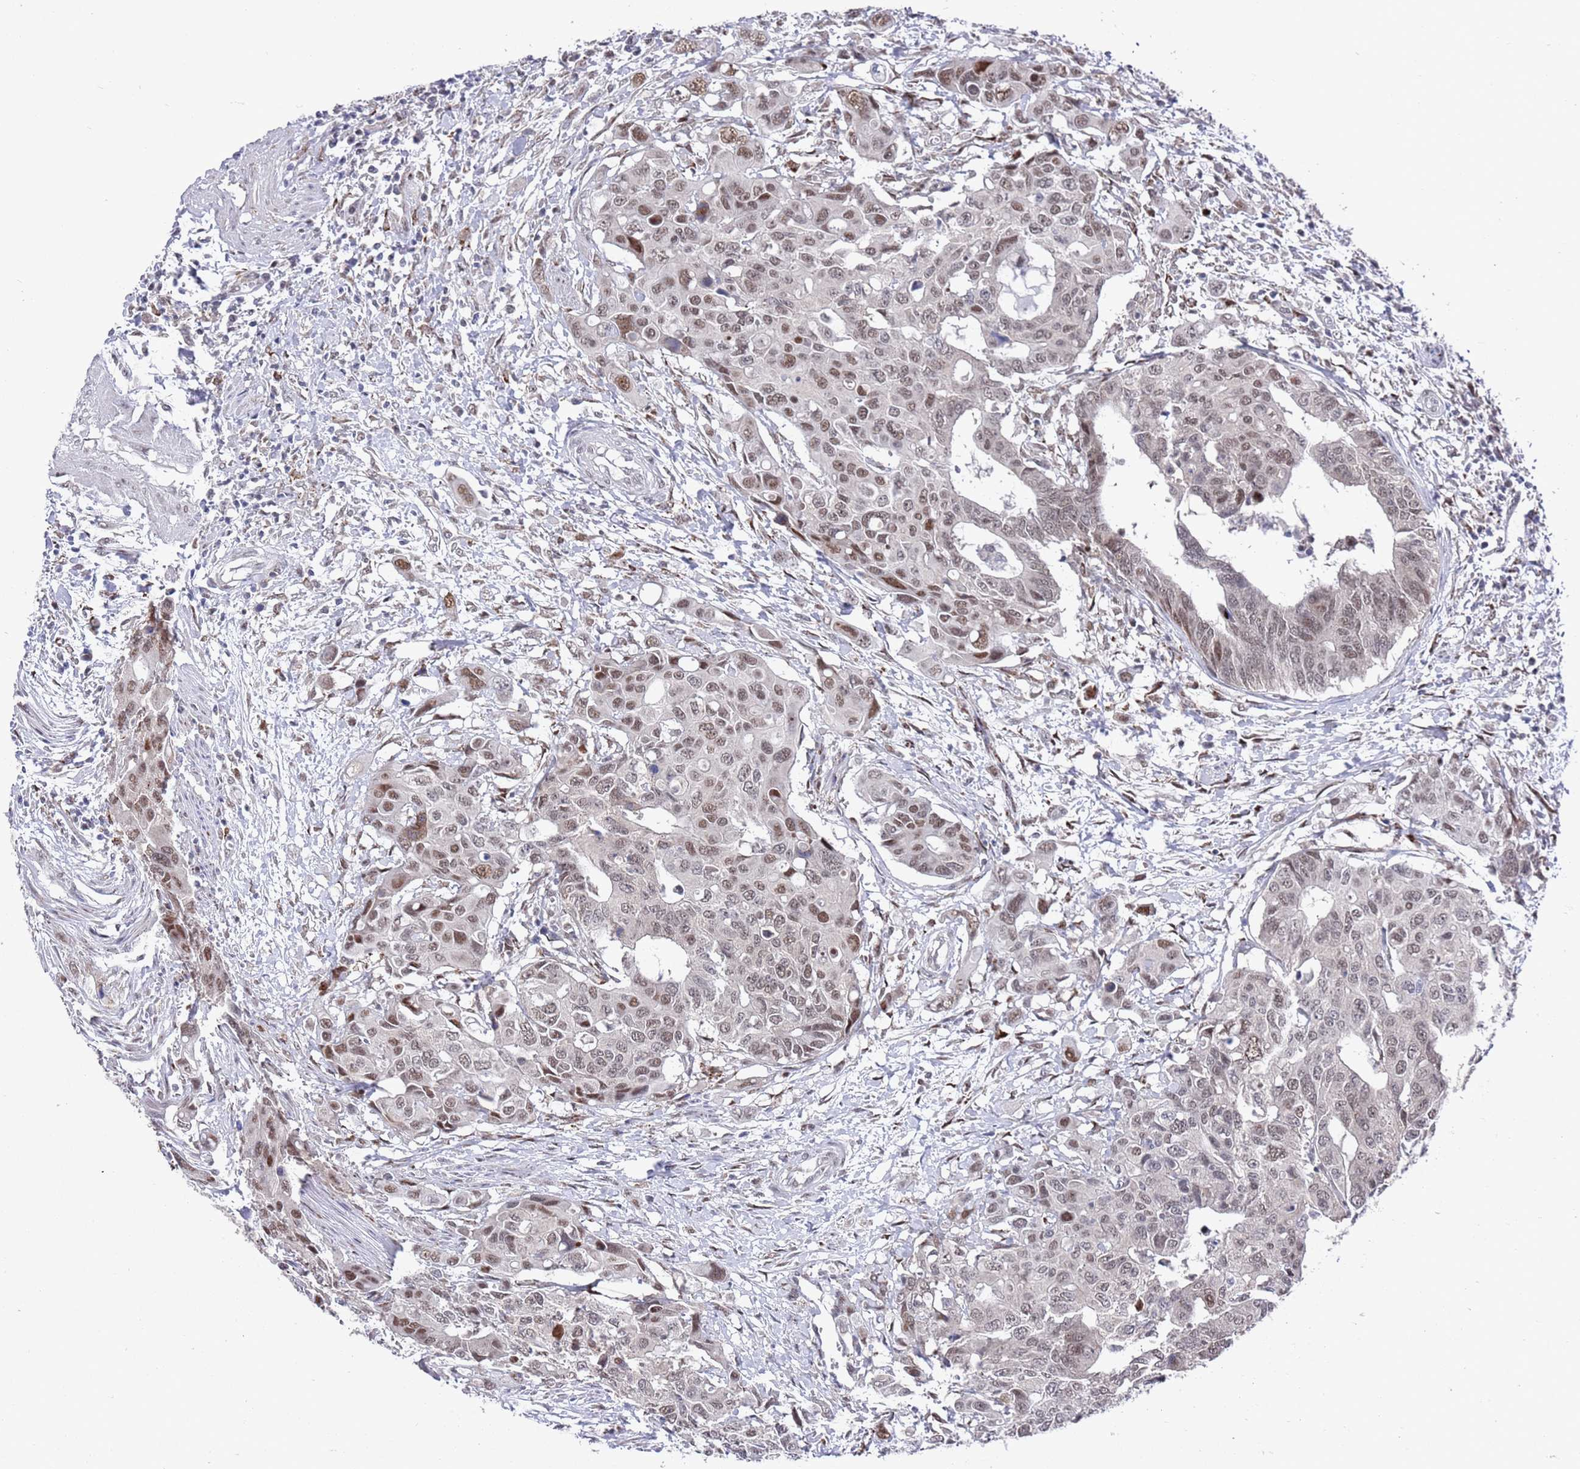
{"staining": {"intensity": "moderate", "quantity": "25%-75%", "location": "nuclear"}, "tissue": "colorectal cancer", "cell_type": "Tumor cells", "image_type": "cancer", "snomed": [{"axis": "morphology", "description": "Adenocarcinoma, NOS"}, {"axis": "topography", "description": "Colon"}], "caption": "Colorectal cancer (adenocarcinoma) tissue demonstrates moderate nuclear expression in approximately 25%-75% of tumor cells, visualized by immunohistochemistry.", "gene": "COPS6", "patient": {"sex": "male", "age": 77}}